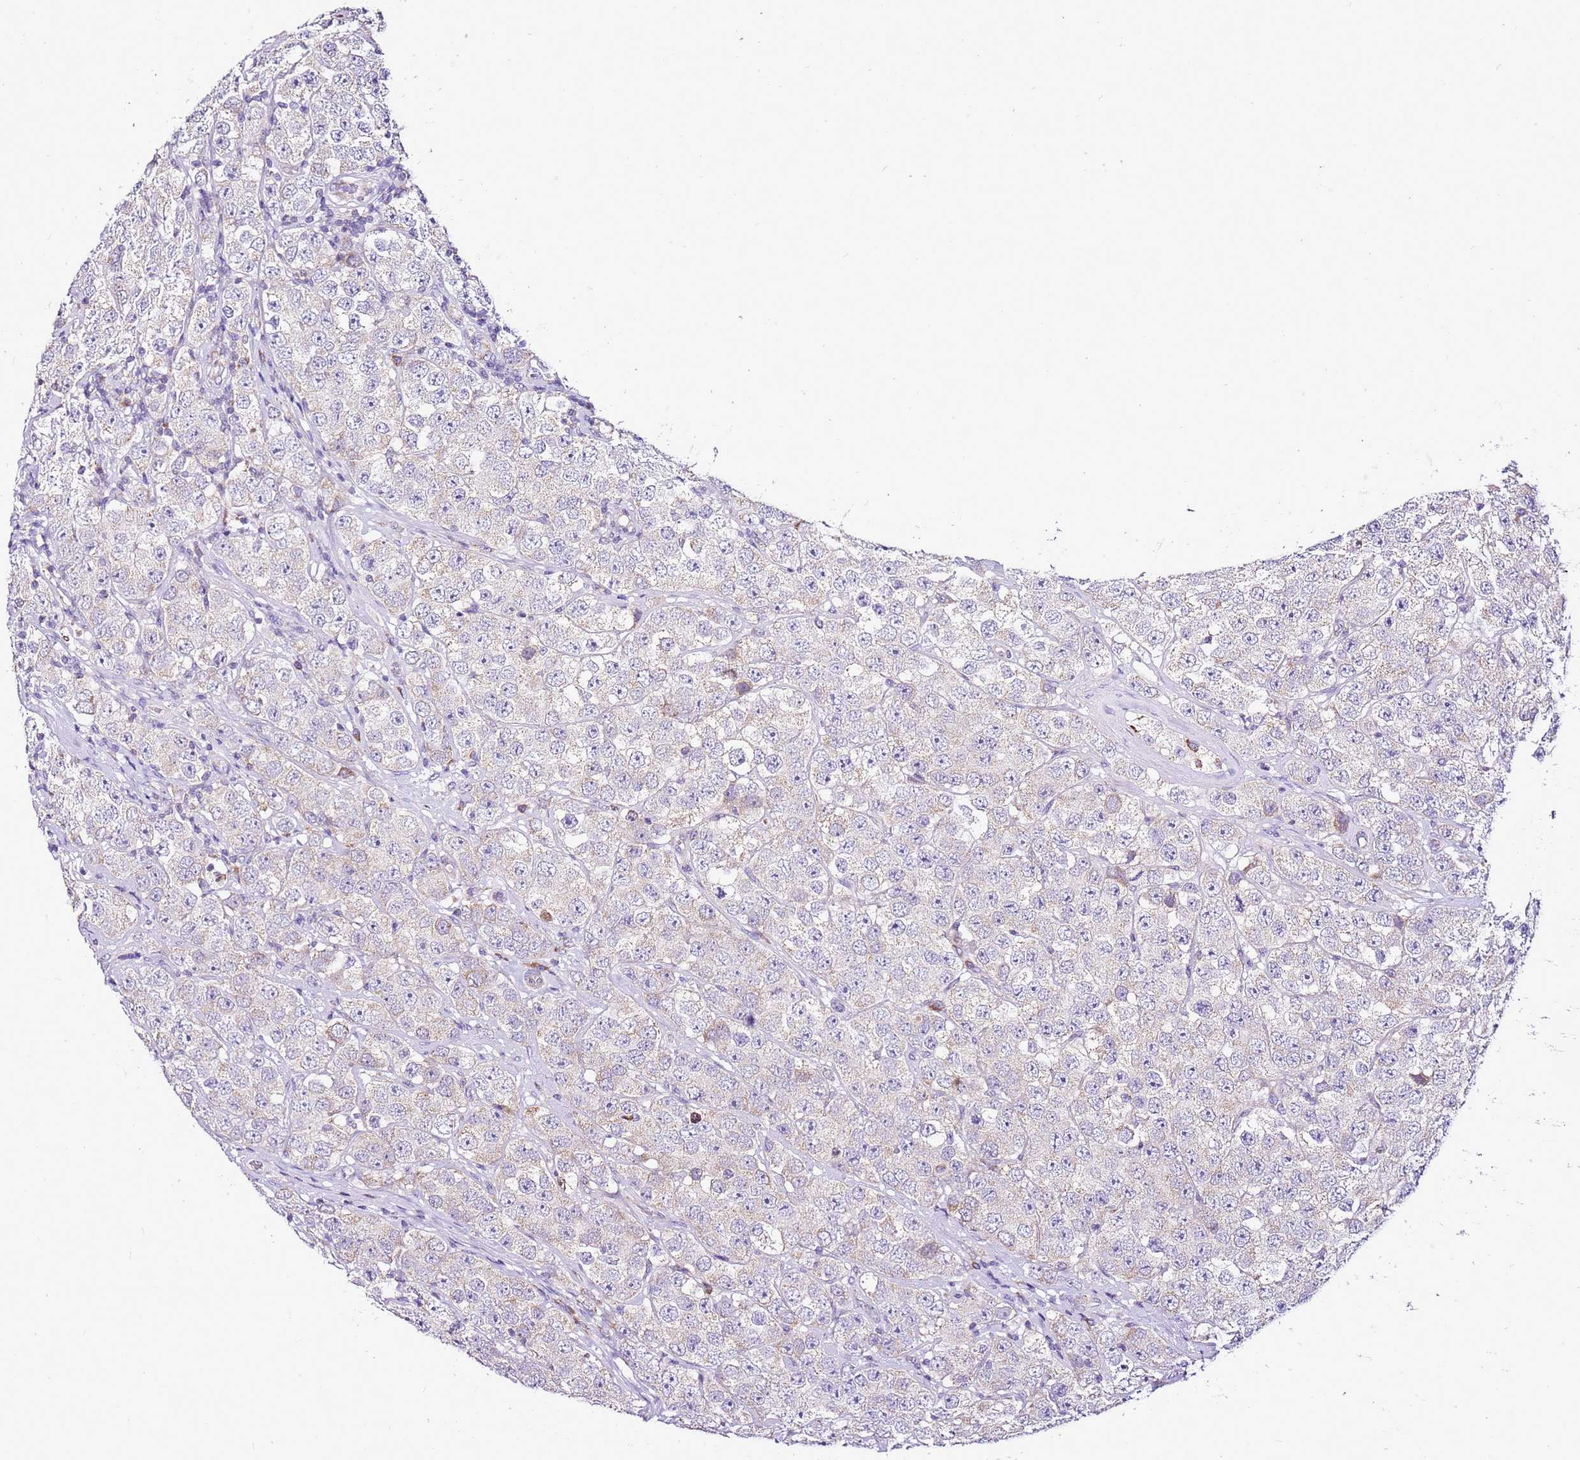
{"staining": {"intensity": "negative", "quantity": "none", "location": "none"}, "tissue": "testis cancer", "cell_type": "Tumor cells", "image_type": "cancer", "snomed": [{"axis": "morphology", "description": "Seminoma, NOS"}, {"axis": "topography", "description": "Testis"}], "caption": "Testis cancer (seminoma) was stained to show a protein in brown. There is no significant expression in tumor cells. Brightfield microscopy of IHC stained with DAB (brown) and hematoxylin (blue), captured at high magnification.", "gene": "MRPL36", "patient": {"sex": "male", "age": 28}}